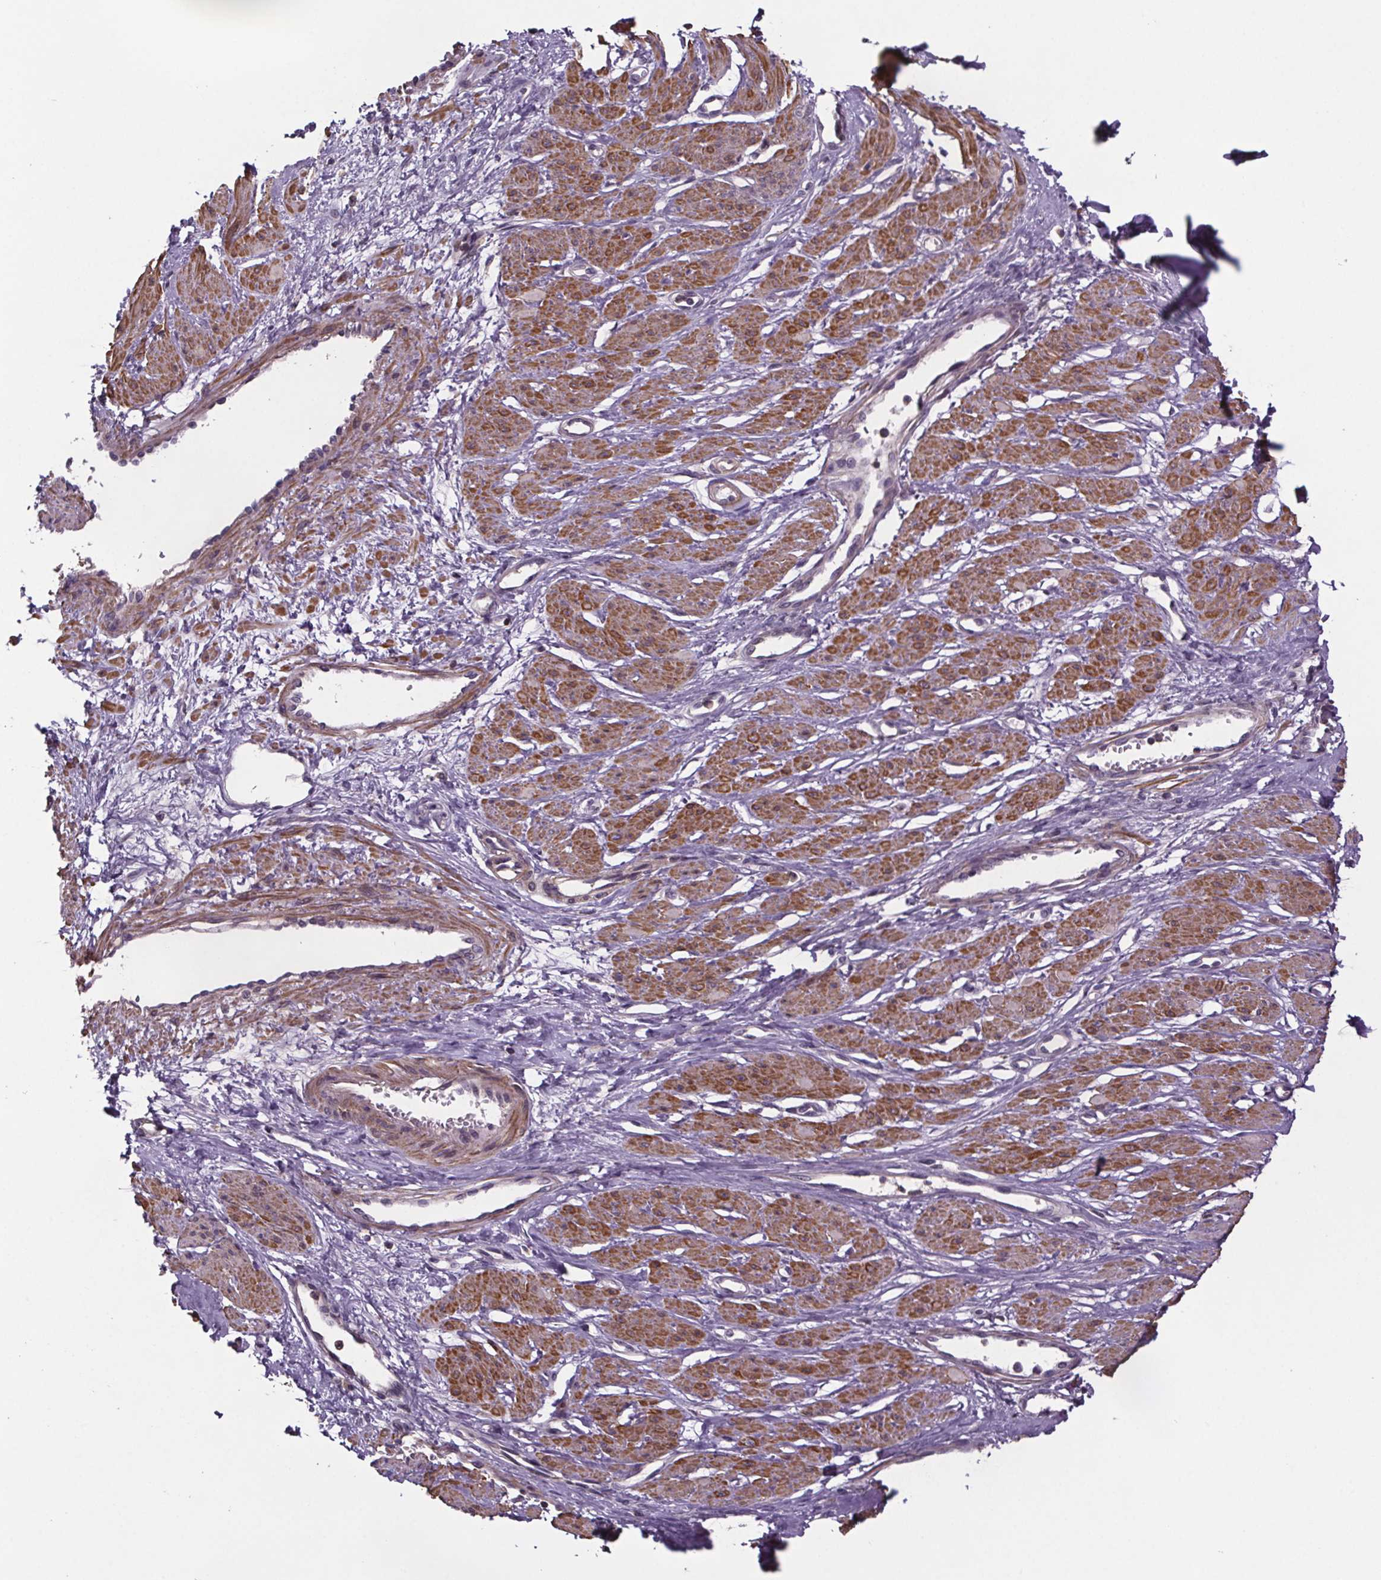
{"staining": {"intensity": "moderate", "quantity": ">75%", "location": "cytoplasmic/membranous"}, "tissue": "smooth muscle", "cell_type": "Smooth muscle cells", "image_type": "normal", "snomed": [{"axis": "morphology", "description": "Normal tissue, NOS"}, {"axis": "topography", "description": "Smooth muscle"}, {"axis": "topography", "description": "Uterus"}], "caption": "Immunohistochemistry (IHC) staining of benign smooth muscle, which shows medium levels of moderate cytoplasmic/membranous staining in about >75% of smooth muscle cells indicating moderate cytoplasmic/membranous protein staining. The staining was performed using DAB (3,3'-diaminobenzidine) (brown) for protein detection and nuclei were counterstained in hematoxylin (blue).", "gene": "CLN3", "patient": {"sex": "female", "age": 39}}